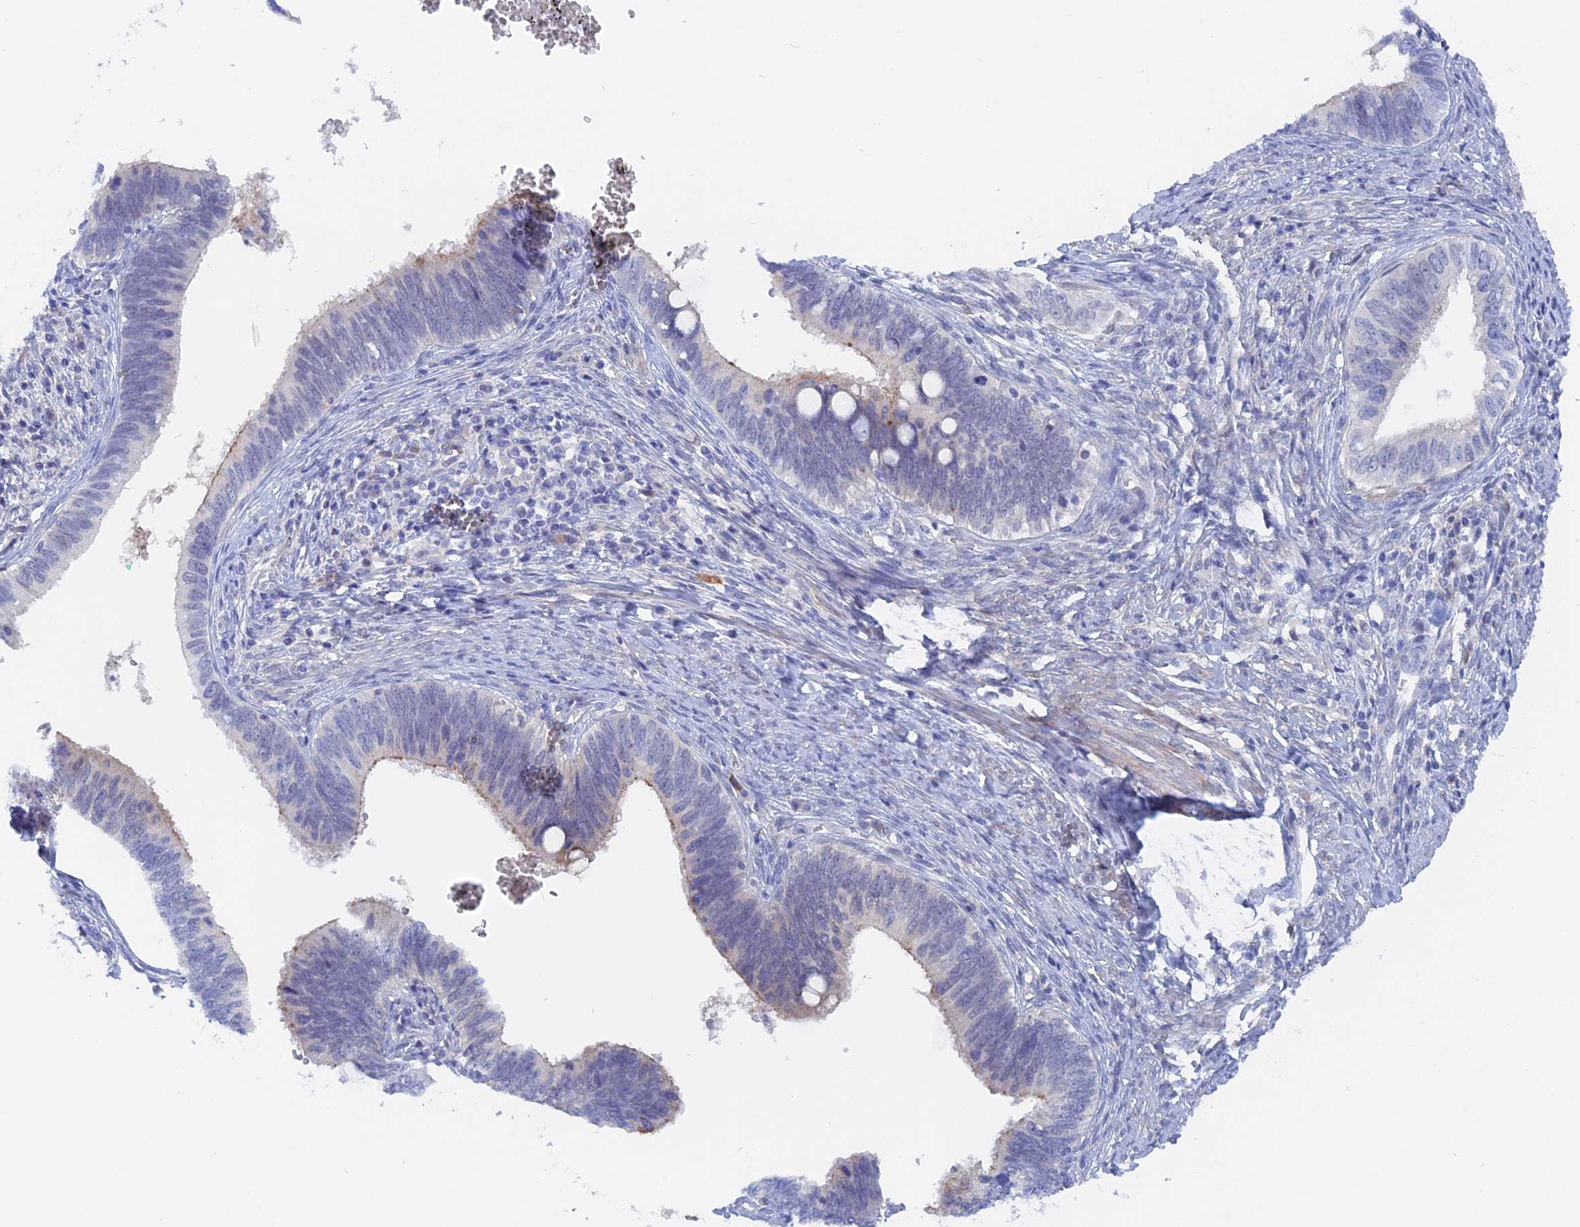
{"staining": {"intensity": "weak", "quantity": "<25%", "location": "cytoplasmic/membranous"}, "tissue": "cervical cancer", "cell_type": "Tumor cells", "image_type": "cancer", "snomed": [{"axis": "morphology", "description": "Adenocarcinoma, NOS"}, {"axis": "topography", "description": "Cervix"}], "caption": "Tumor cells are negative for protein expression in human cervical cancer (adenocarcinoma). The staining is performed using DAB brown chromogen with nuclei counter-stained in using hematoxylin.", "gene": "DACT3", "patient": {"sex": "female", "age": 42}}